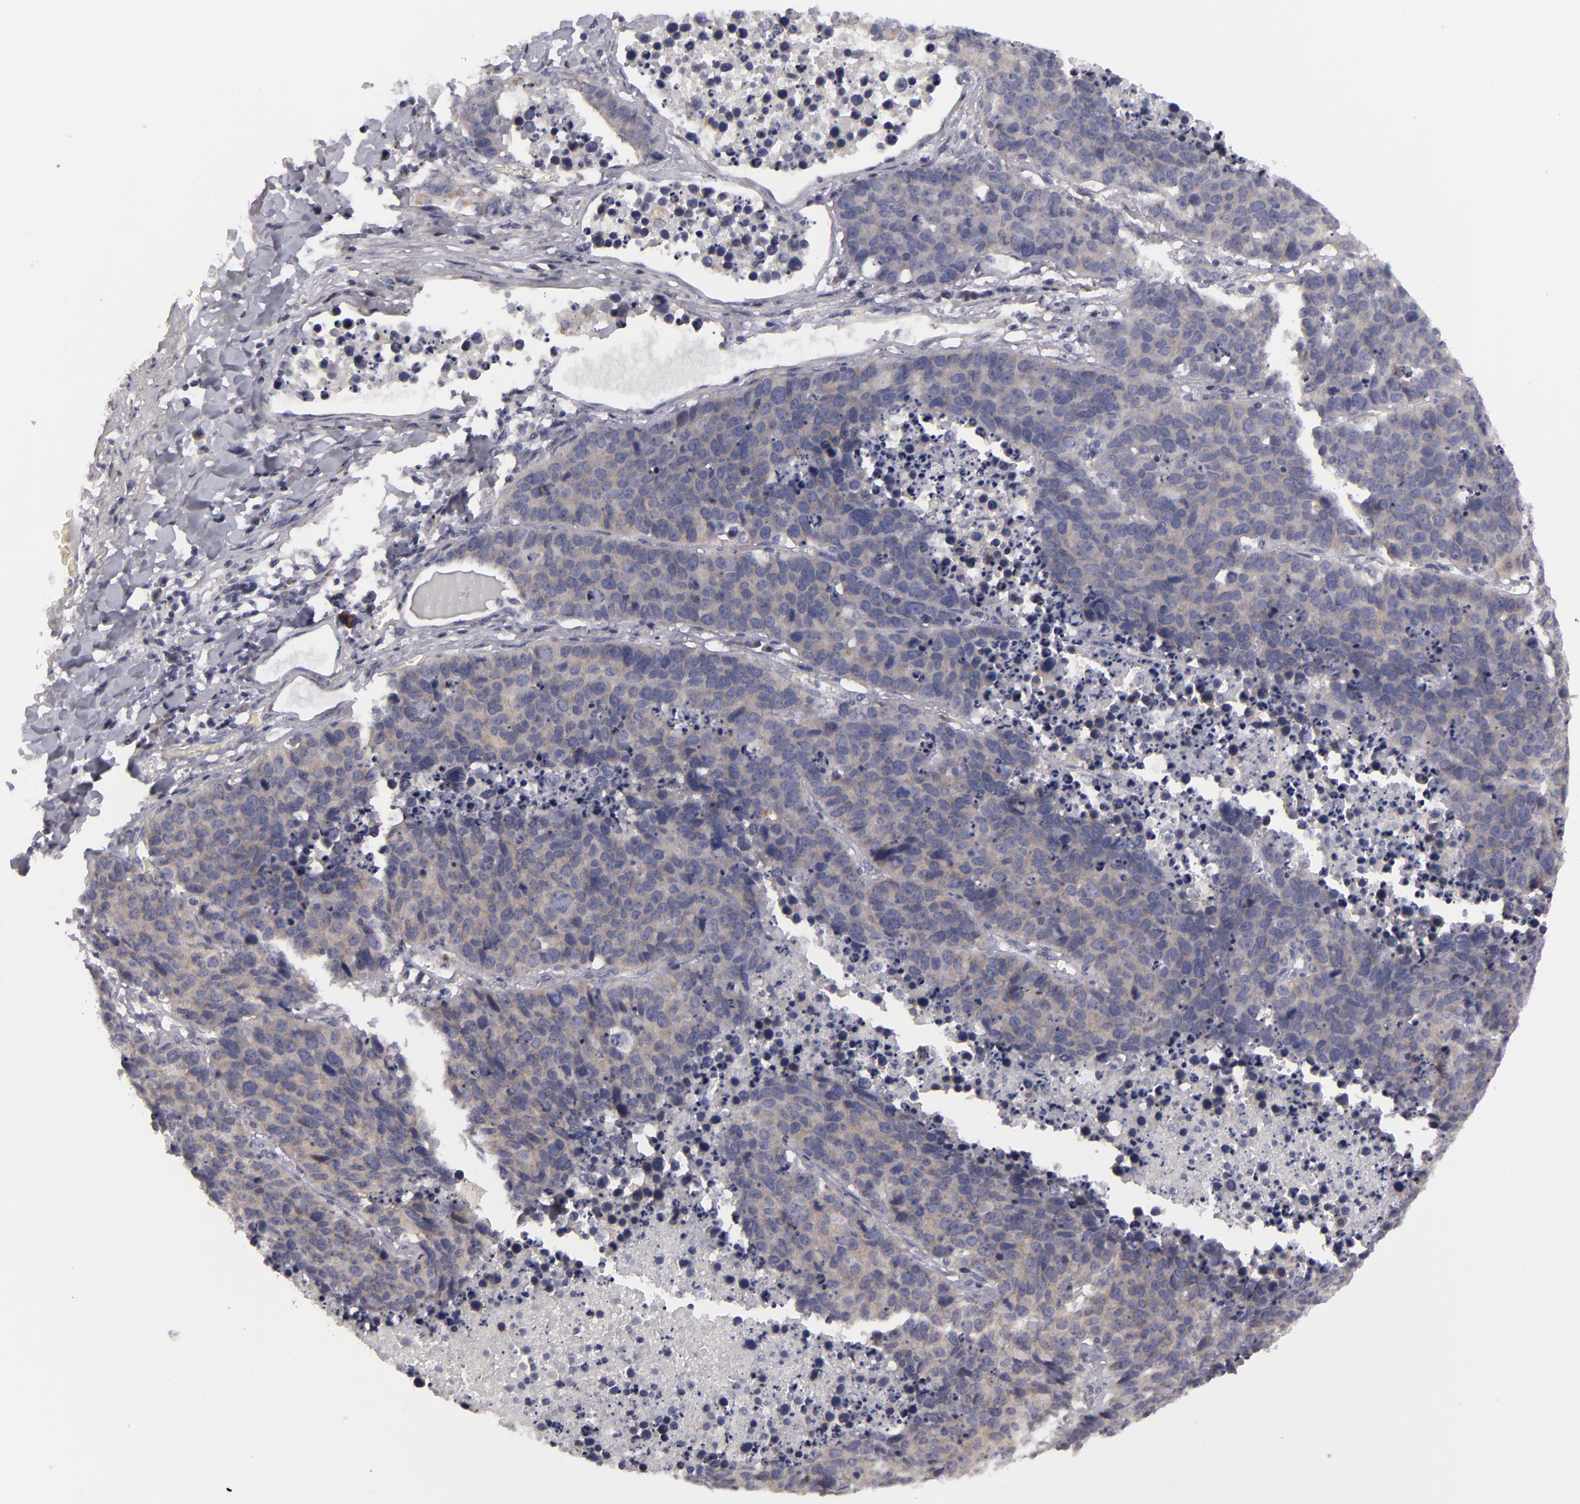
{"staining": {"intensity": "weak", "quantity": "25%-75%", "location": "cytoplasmic/membranous"}, "tissue": "lung cancer", "cell_type": "Tumor cells", "image_type": "cancer", "snomed": [{"axis": "morphology", "description": "Carcinoid, malignant, NOS"}, {"axis": "topography", "description": "Lung"}], "caption": "Brown immunohistochemical staining in lung malignant carcinoid displays weak cytoplasmic/membranous positivity in about 25%-75% of tumor cells. (Brightfield microscopy of DAB IHC at high magnification).", "gene": "ATP2B3", "patient": {"sex": "male", "age": 60}}